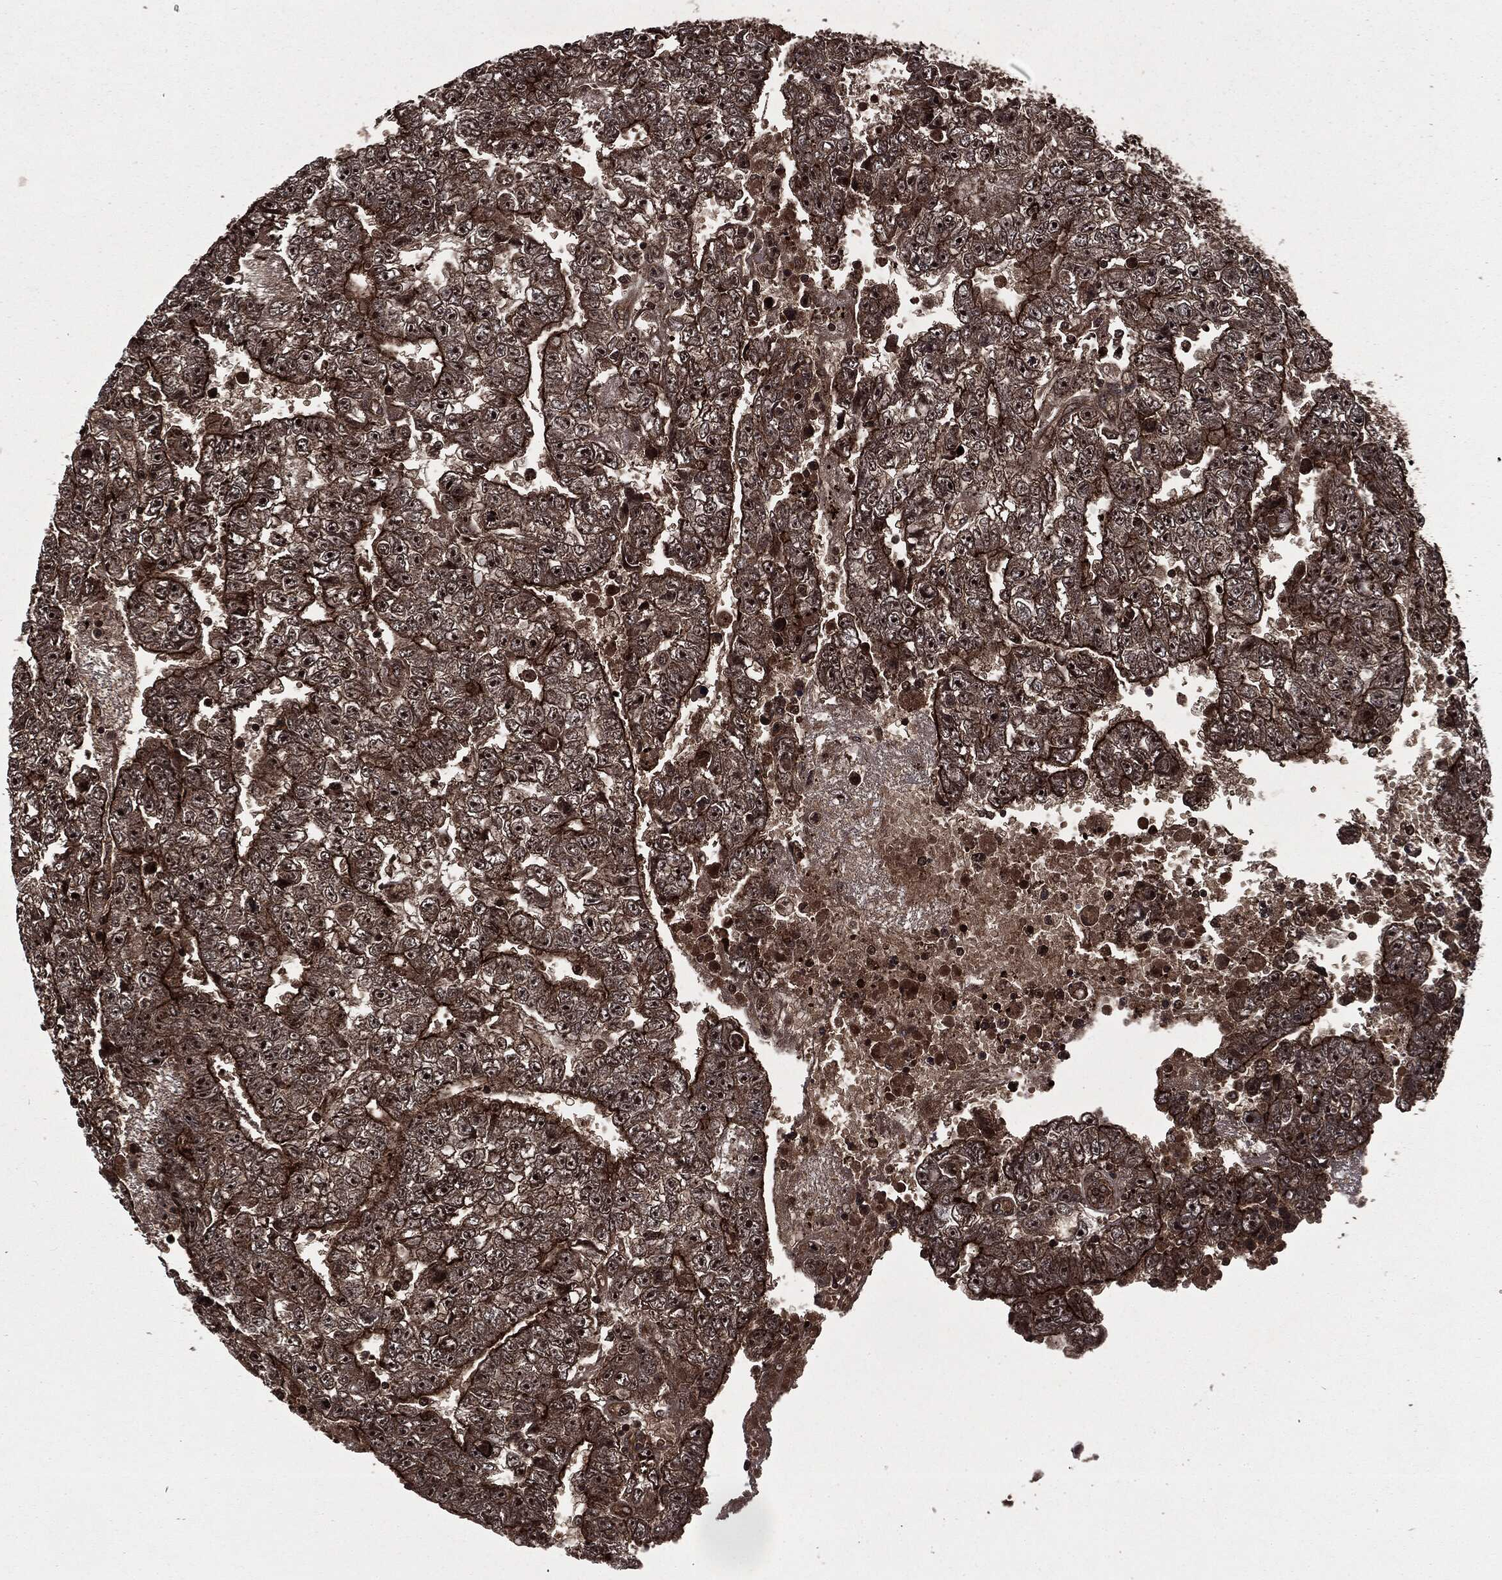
{"staining": {"intensity": "strong", "quantity": ">75%", "location": "cytoplasmic/membranous,nuclear"}, "tissue": "testis cancer", "cell_type": "Tumor cells", "image_type": "cancer", "snomed": [{"axis": "morphology", "description": "Carcinoma, Embryonal, NOS"}, {"axis": "topography", "description": "Testis"}], "caption": "Tumor cells show strong cytoplasmic/membranous and nuclear positivity in approximately >75% of cells in testis cancer.", "gene": "CARD6", "patient": {"sex": "male", "age": 25}}